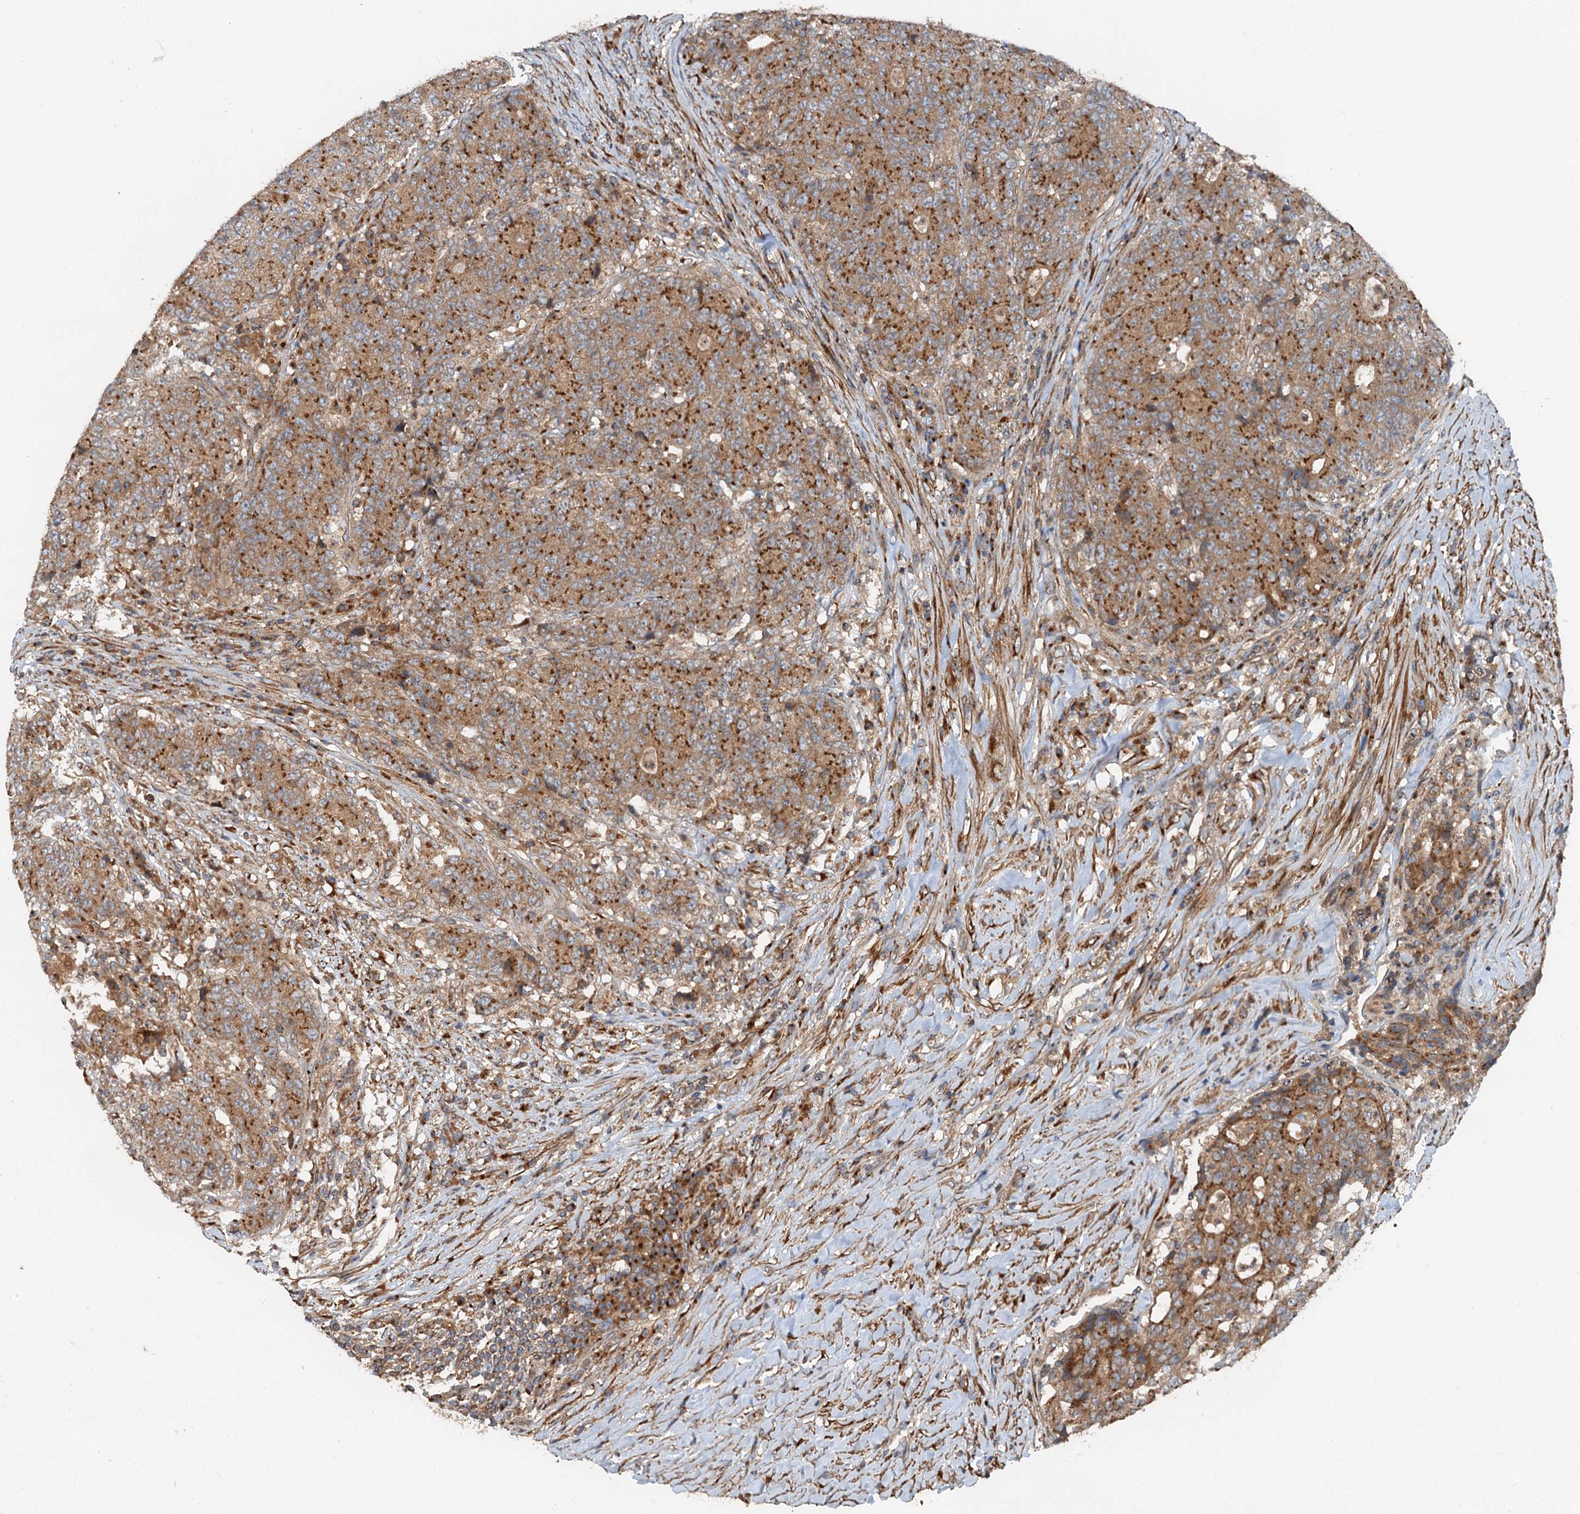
{"staining": {"intensity": "strong", "quantity": ">75%", "location": "cytoplasmic/membranous"}, "tissue": "colorectal cancer", "cell_type": "Tumor cells", "image_type": "cancer", "snomed": [{"axis": "morphology", "description": "Adenocarcinoma, NOS"}, {"axis": "topography", "description": "Colon"}], "caption": "Immunohistochemistry (IHC) histopathology image of human colorectal cancer stained for a protein (brown), which displays high levels of strong cytoplasmic/membranous staining in about >75% of tumor cells.", "gene": "ANKRD26", "patient": {"sex": "female", "age": 75}}